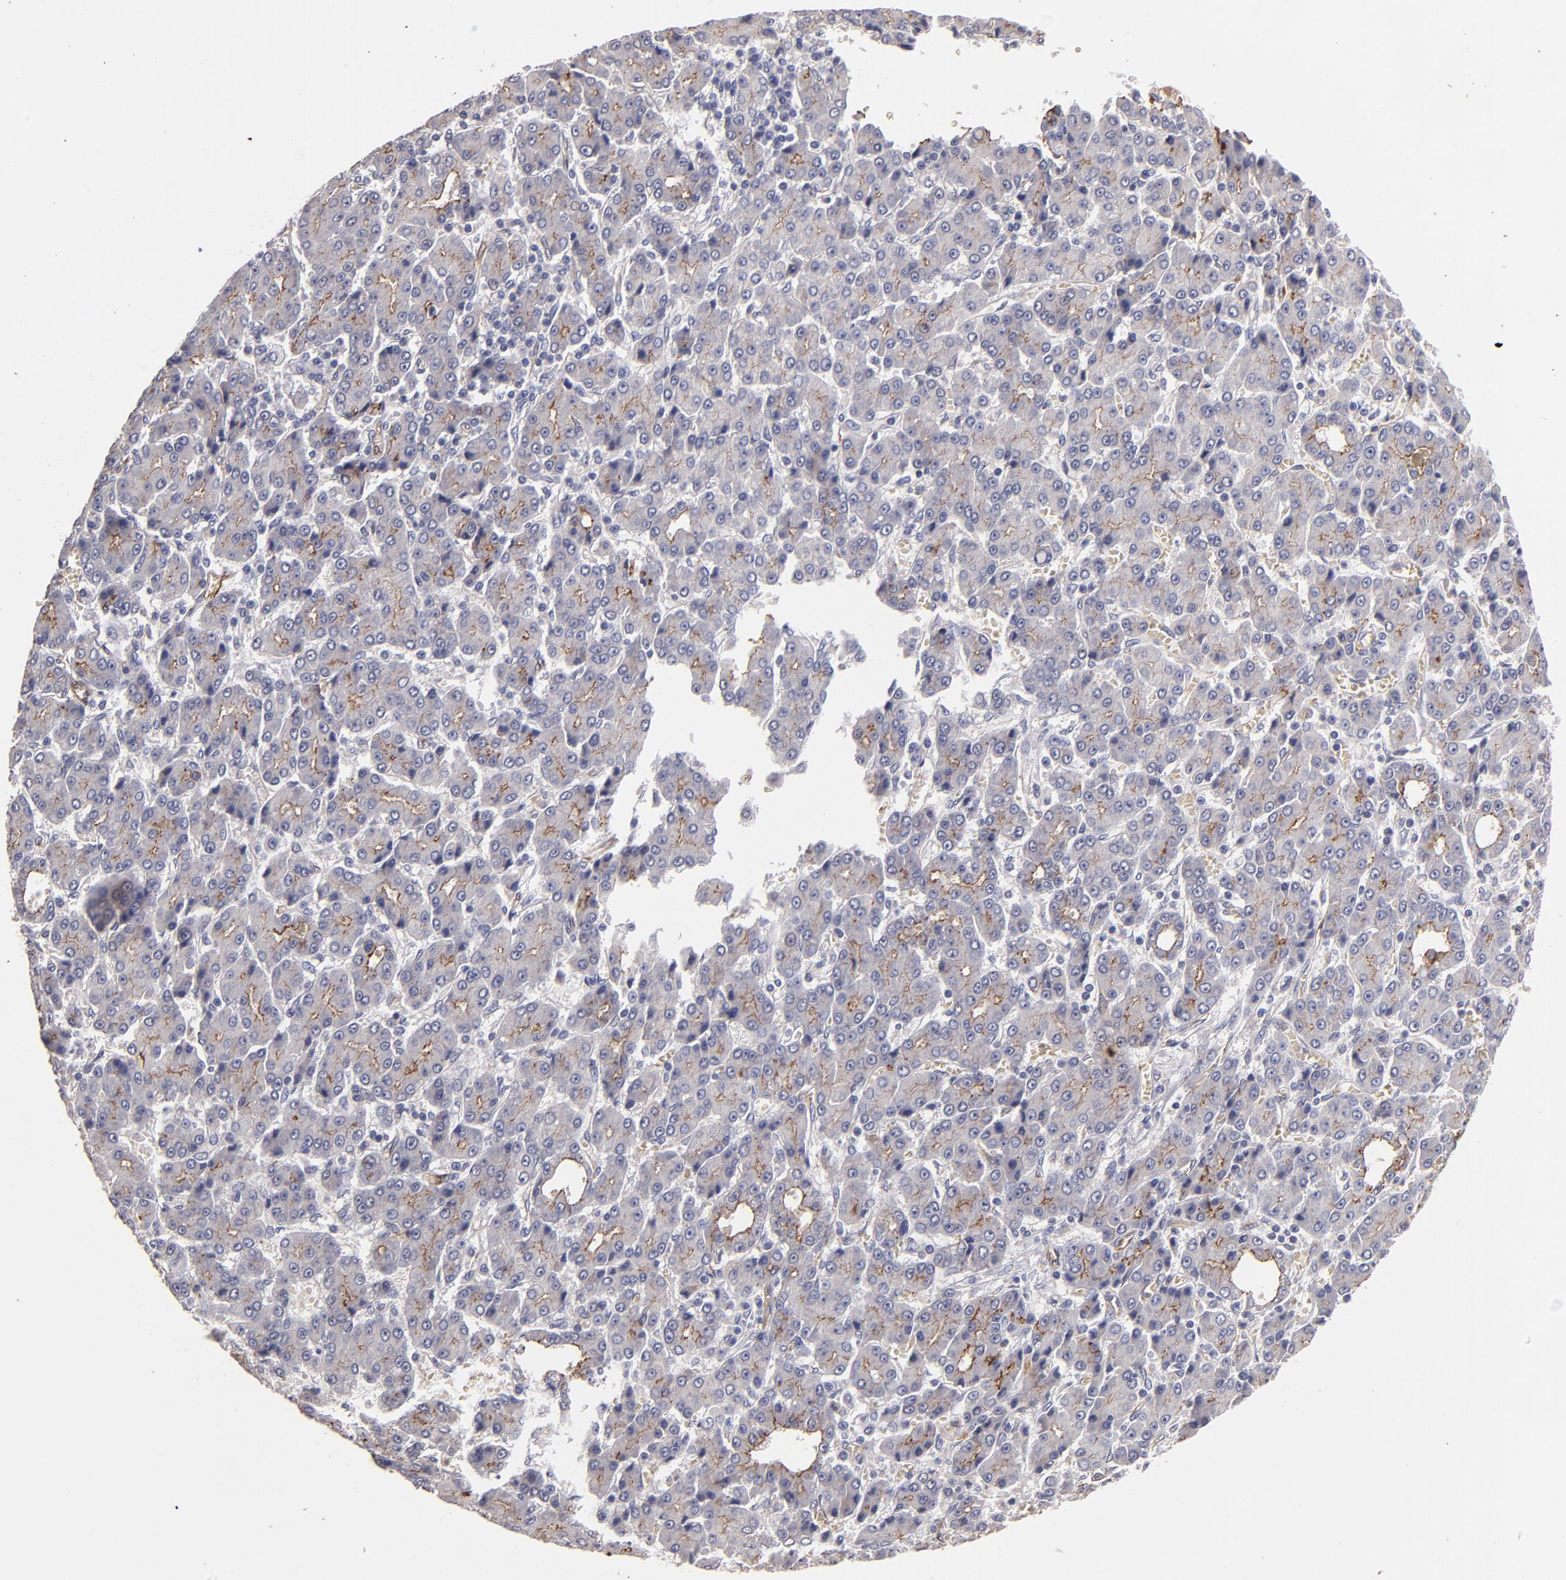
{"staining": {"intensity": "moderate", "quantity": "25%-75%", "location": "cytoplasmic/membranous"}, "tissue": "liver cancer", "cell_type": "Tumor cells", "image_type": "cancer", "snomed": [{"axis": "morphology", "description": "Carcinoma, Hepatocellular, NOS"}, {"axis": "topography", "description": "Liver"}], "caption": "Liver cancer stained with a protein marker reveals moderate staining in tumor cells.", "gene": "CLDN5", "patient": {"sex": "male", "age": 69}}